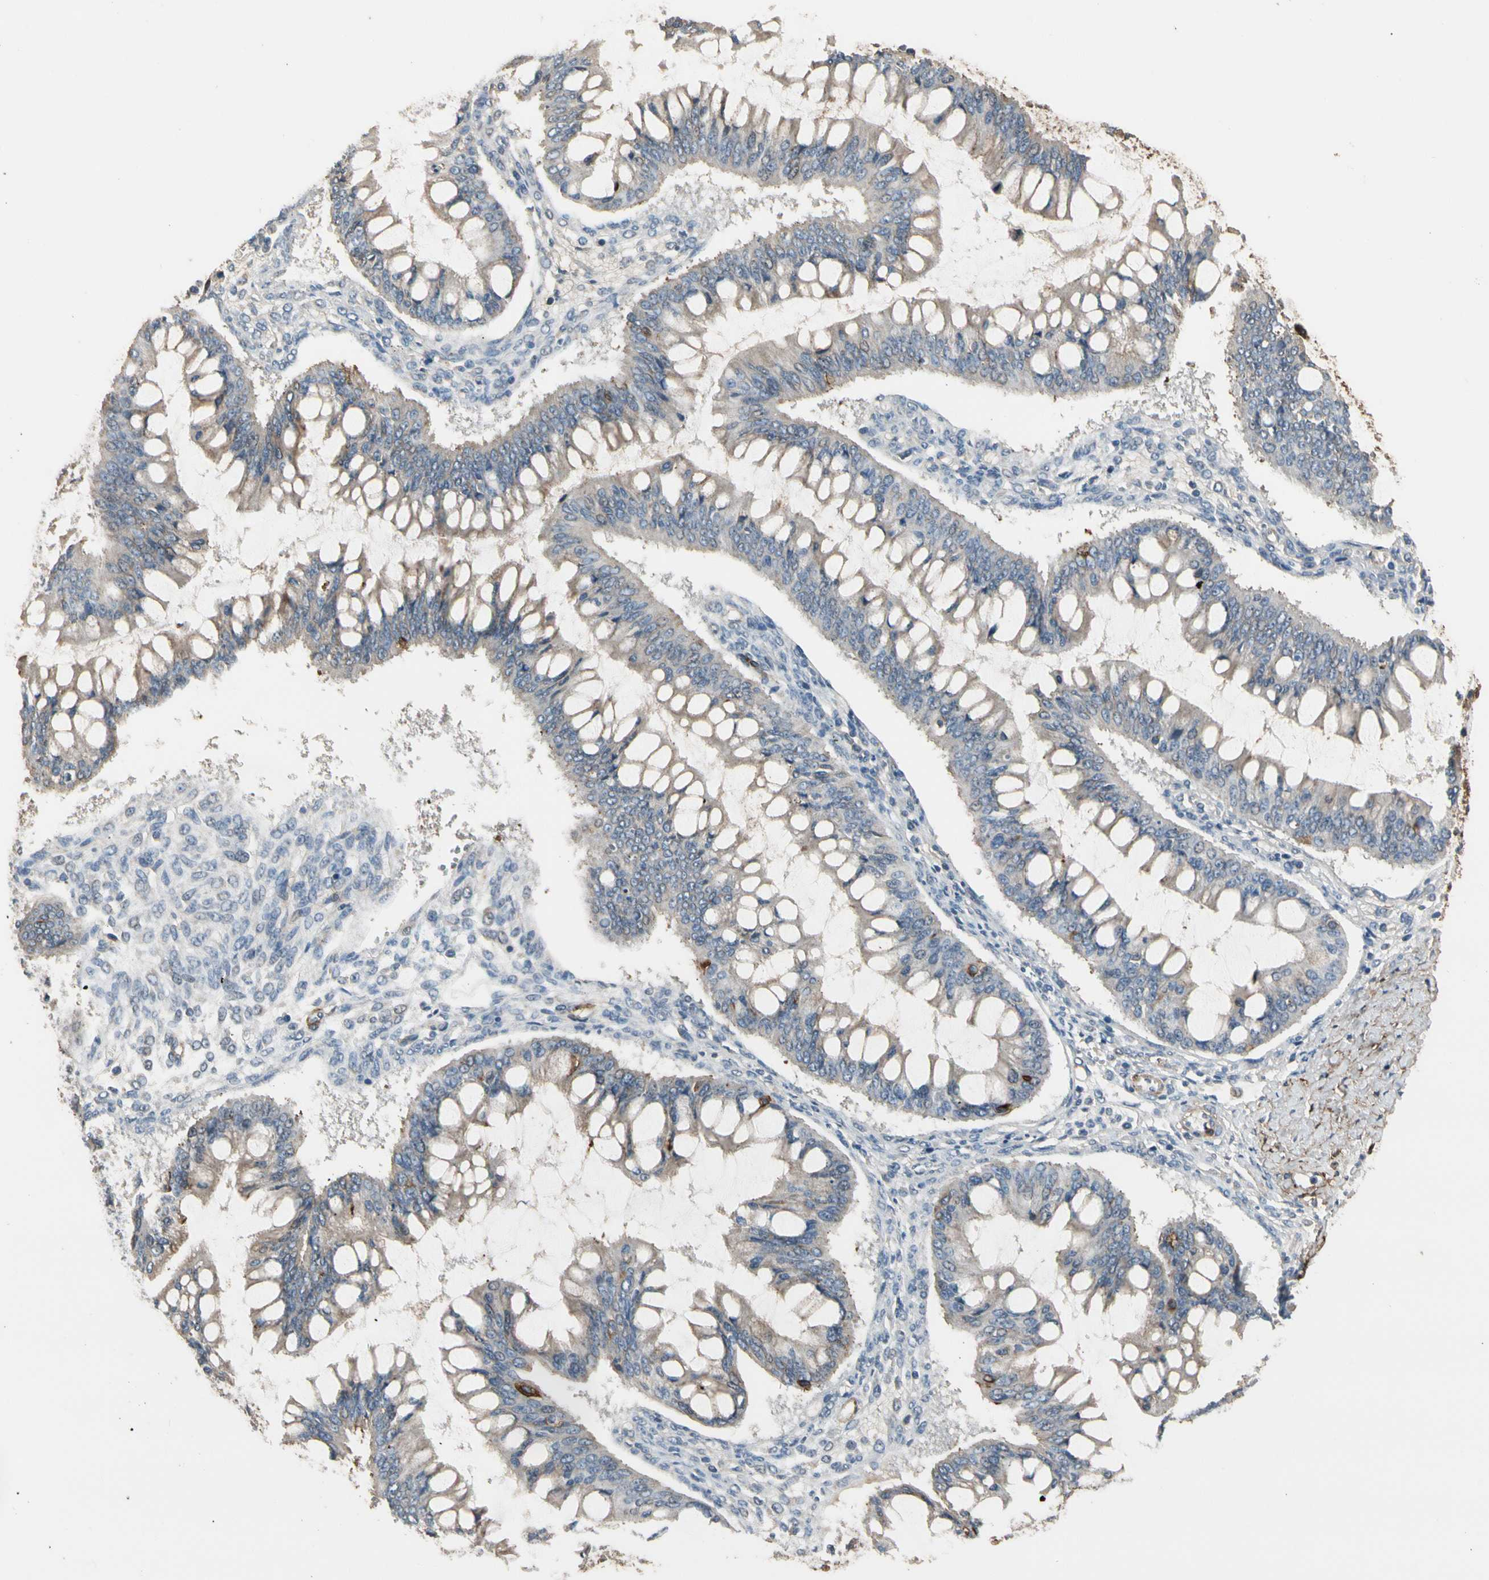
{"staining": {"intensity": "weak", "quantity": ">75%", "location": "cytoplasmic/membranous"}, "tissue": "ovarian cancer", "cell_type": "Tumor cells", "image_type": "cancer", "snomed": [{"axis": "morphology", "description": "Cystadenocarcinoma, mucinous, NOS"}, {"axis": "topography", "description": "Ovary"}], "caption": "This is an image of immunohistochemistry (IHC) staining of ovarian mucinous cystadenocarcinoma, which shows weak positivity in the cytoplasmic/membranous of tumor cells.", "gene": "SUSD2", "patient": {"sex": "female", "age": 73}}